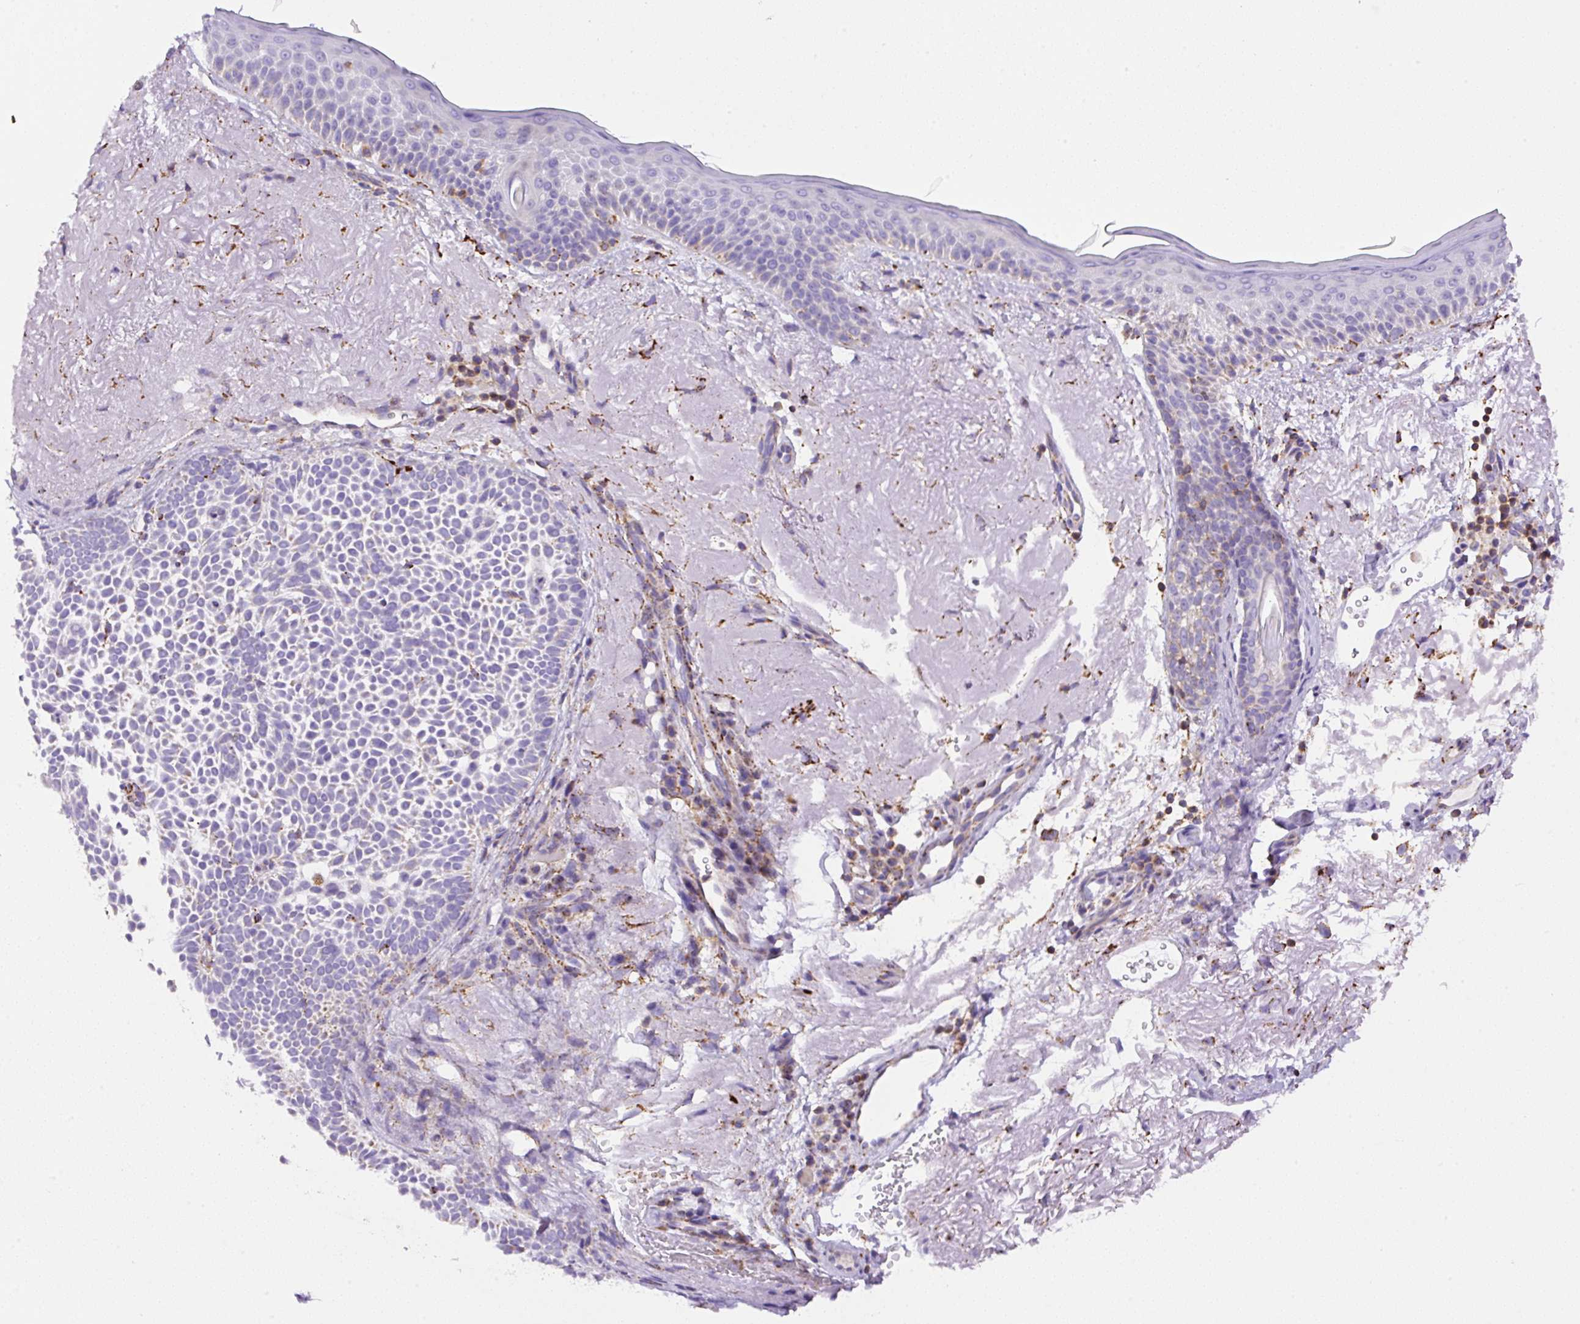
{"staining": {"intensity": "negative", "quantity": "none", "location": "none"}, "tissue": "skin cancer", "cell_type": "Tumor cells", "image_type": "cancer", "snomed": [{"axis": "morphology", "description": "Basal cell carcinoma"}, {"axis": "topography", "description": "Skin"}], "caption": "Immunohistochemistry (IHC) micrograph of human skin cancer (basal cell carcinoma) stained for a protein (brown), which reveals no staining in tumor cells.", "gene": "NF1", "patient": {"sex": "female", "age": 77}}